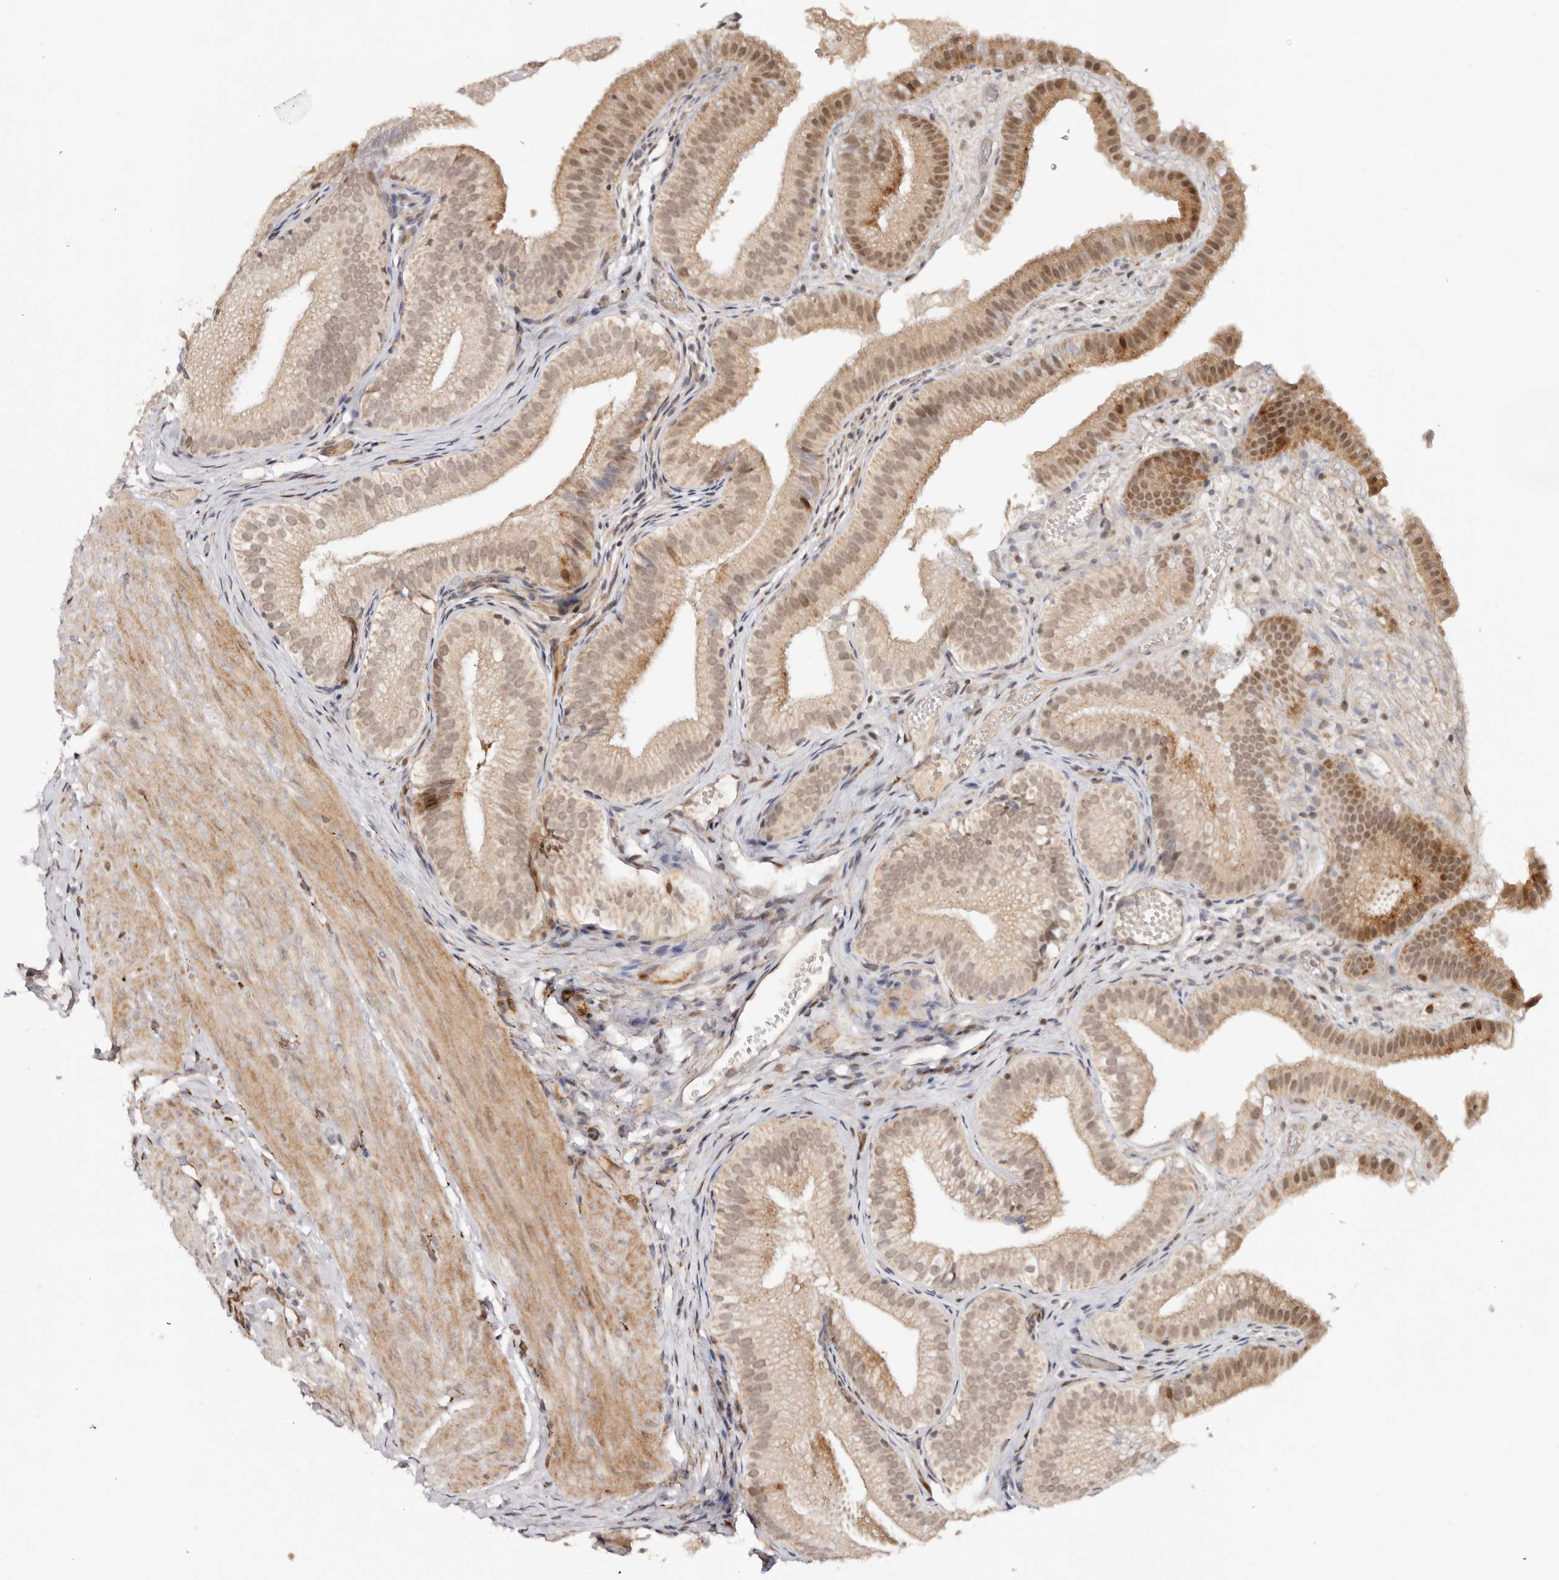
{"staining": {"intensity": "moderate", "quantity": "25%-75%", "location": "cytoplasmic/membranous,nuclear"}, "tissue": "gallbladder", "cell_type": "Glandular cells", "image_type": "normal", "snomed": [{"axis": "morphology", "description": "Normal tissue, NOS"}, {"axis": "topography", "description": "Gallbladder"}], "caption": "Human gallbladder stained with a protein marker exhibits moderate staining in glandular cells.", "gene": "BCL2L15", "patient": {"sex": "female", "age": 30}}